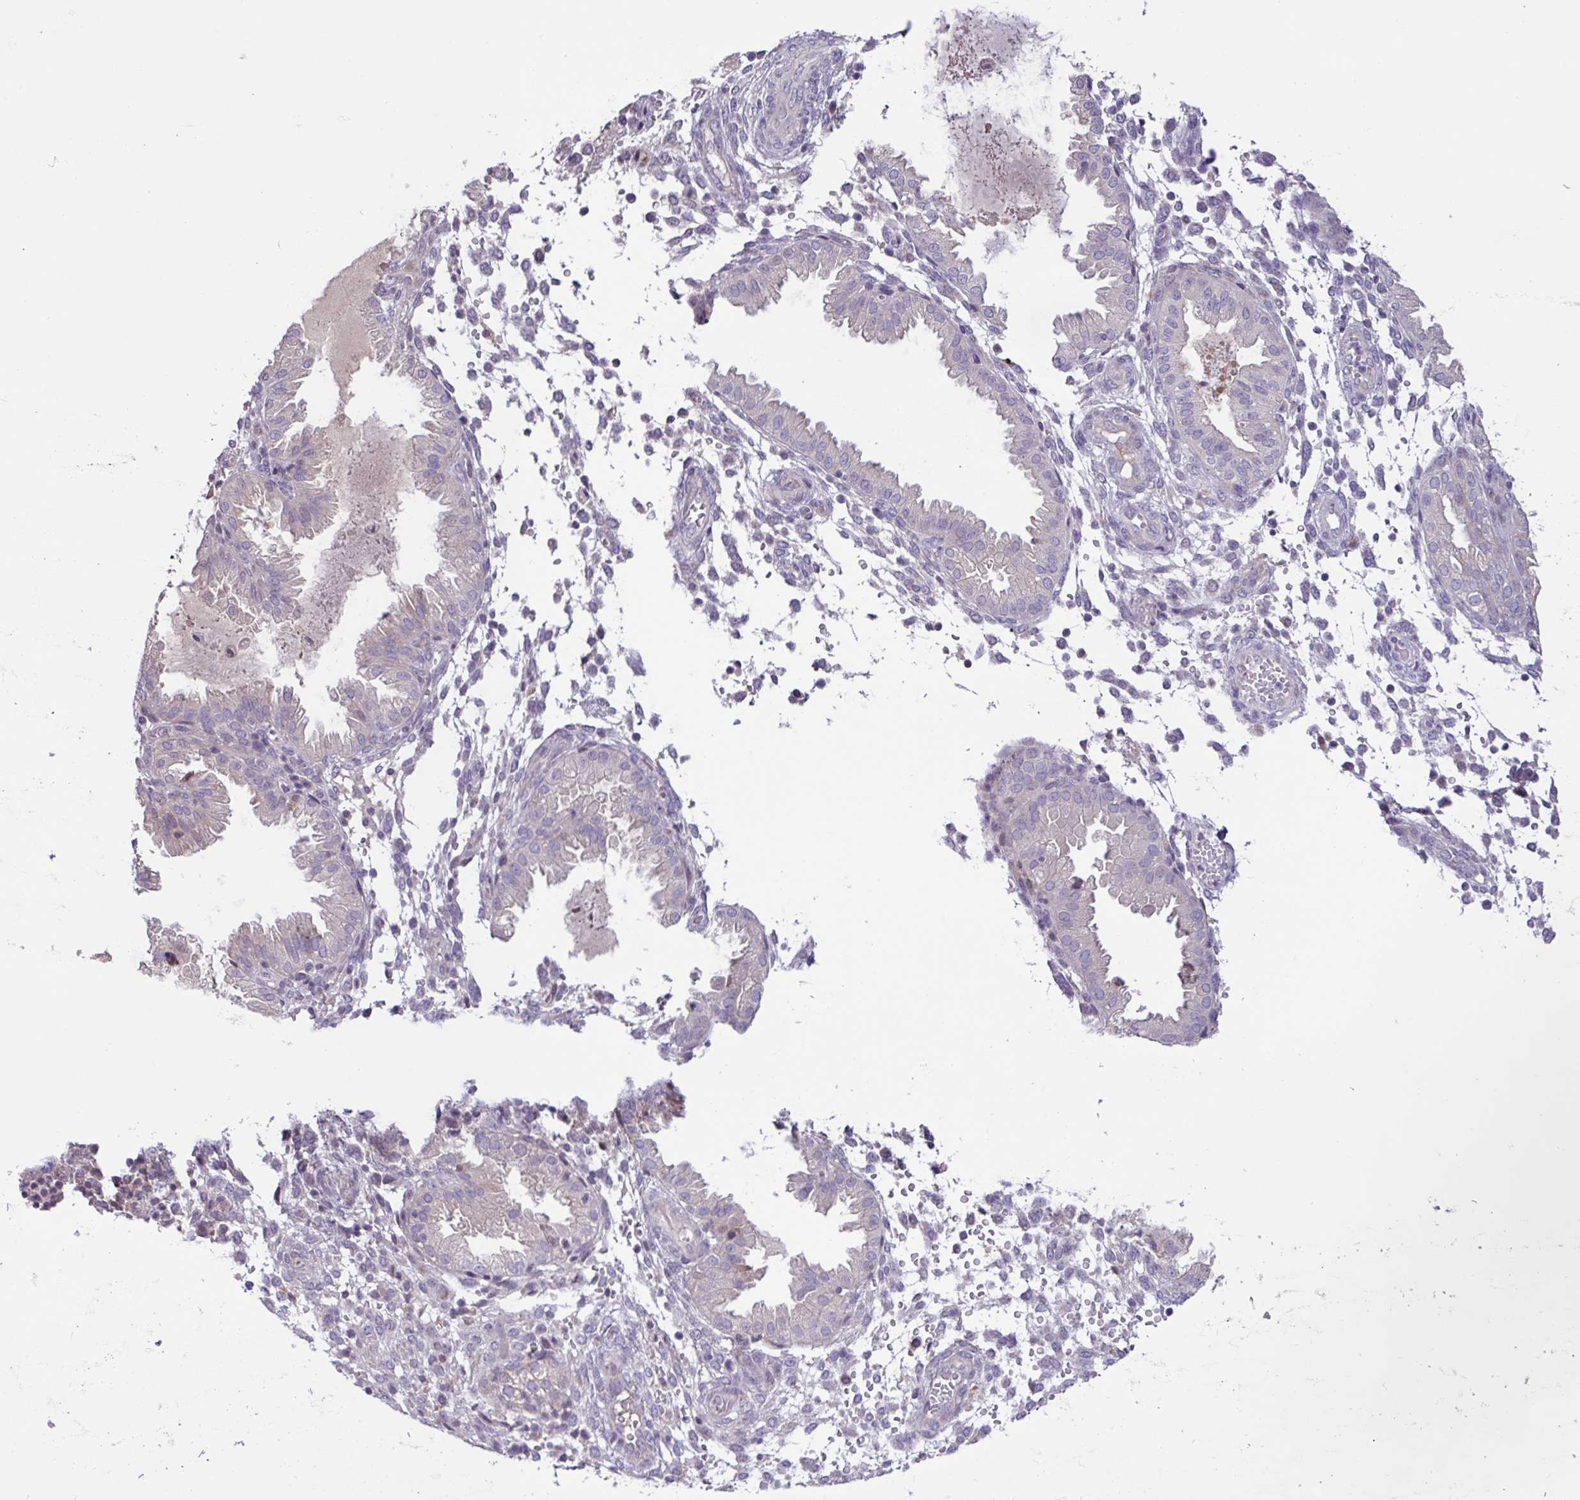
{"staining": {"intensity": "negative", "quantity": "none", "location": "none"}, "tissue": "endometrium", "cell_type": "Cells in endometrial stroma", "image_type": "normal", "snomed": [{"axis": "morphology", "description": "Normal tissue, NOS"}, {"axis": "topography", "description": "Endometrium"}], "caption": "Immunohistochemistry (IHC) histopathology image of unremarkable endometrium stained for a protein (brown), which reveals no positivity in cells in endometrial stroma.", "gene": "SFTPB", "patient": {"sex": "female", "age": 33}}